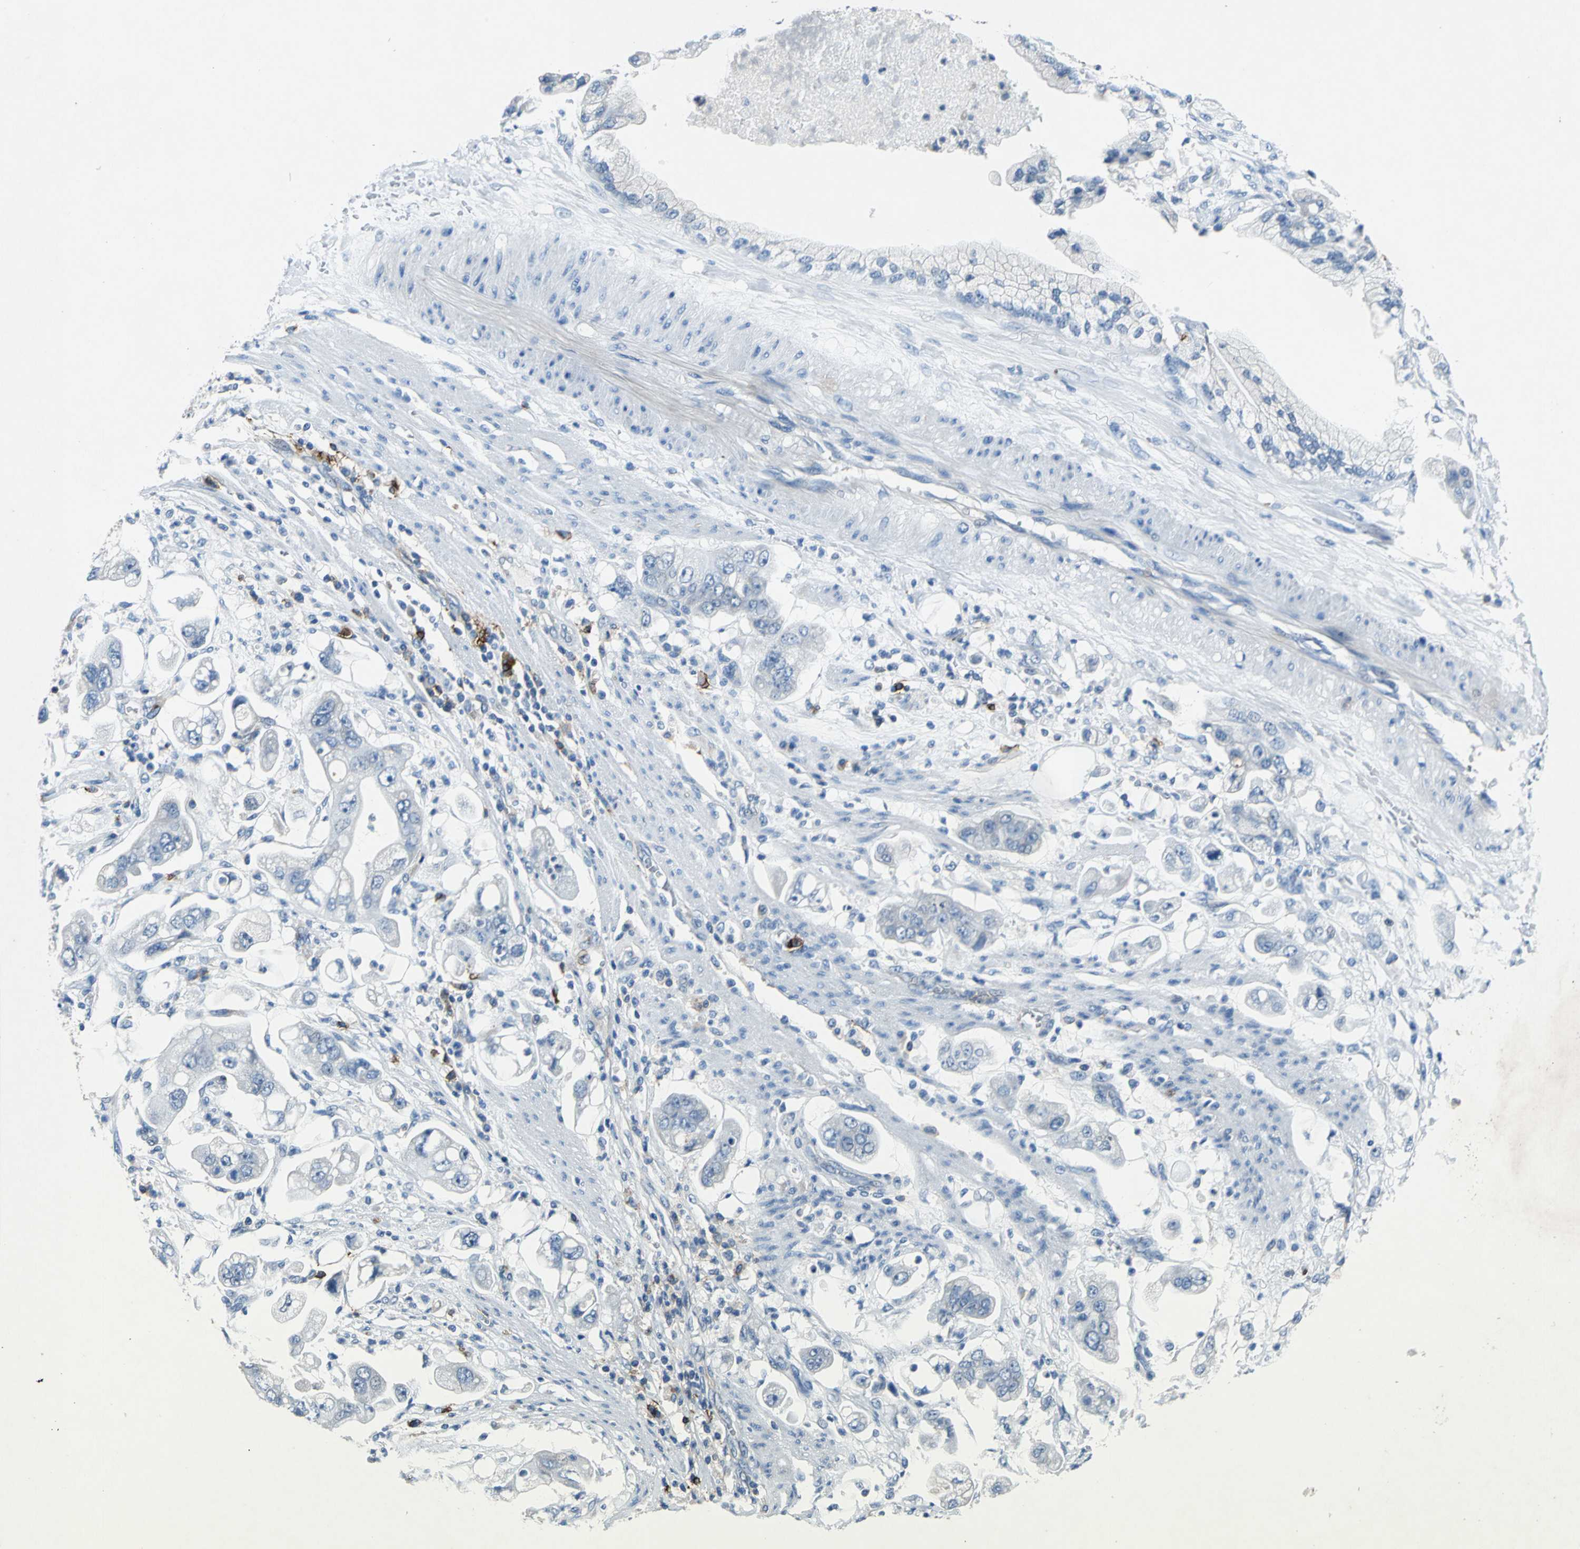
{"staining": {"intensity": "negative", "quantity": "none", "location": "none"}, "tissue": "stomach cancer", "cell_type": "Tumor cells", "image_type": "cancer", "snomed": [{"axis": "morphology", "description": "Adenocarcinoma, NOS"}, {"axis": "topography", "description": "Stomach"}], "caption": "High power microscopy photomicrograph of an immunohistochemistry image of stomach cancer (adenocarcinoma), revealing no significant staining in tumor cells.", "gene": "RPS13", "patient": {"sex": "male", "age": 62}}